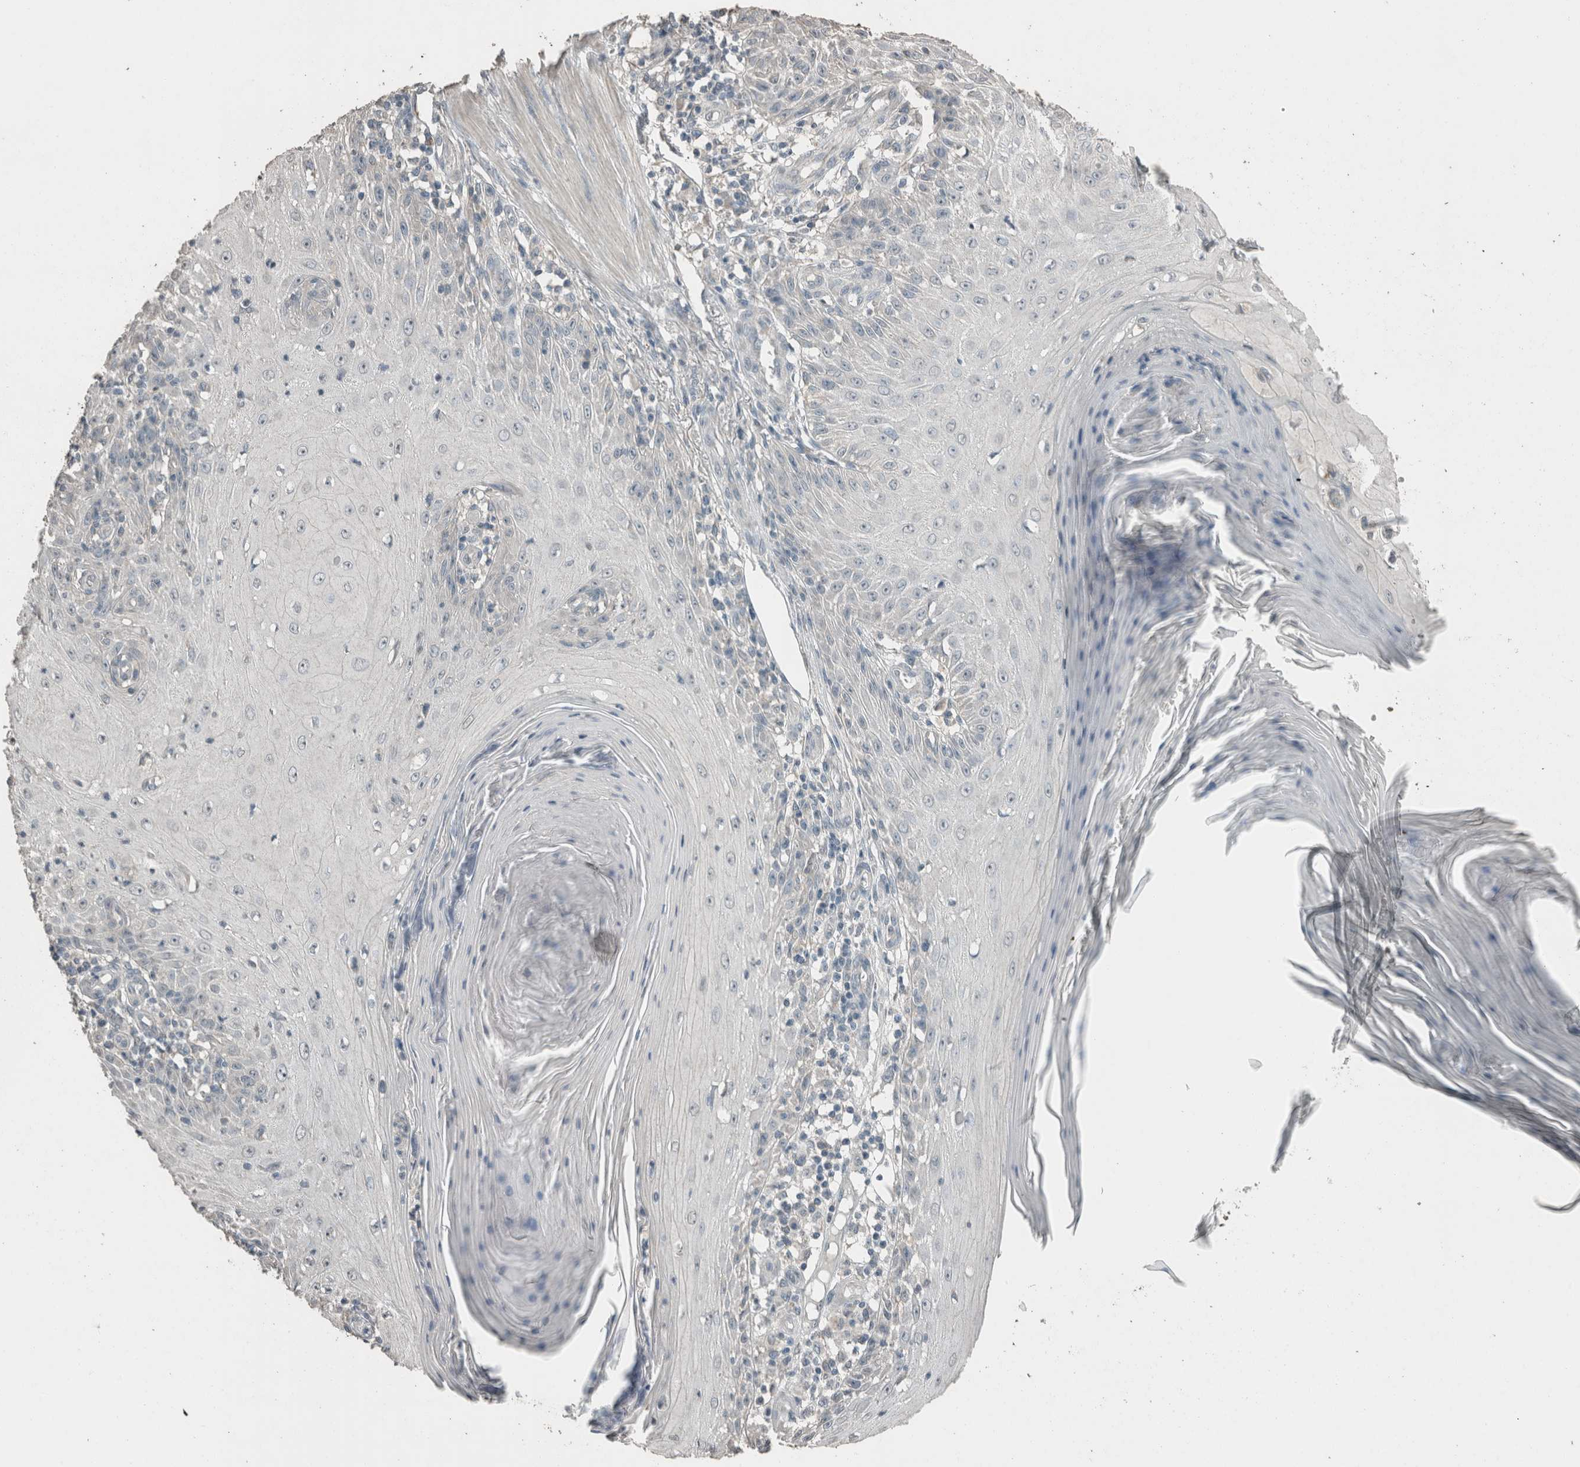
{"staining": {"intensity": "negative", "quantity": "none", "location": "none"}, "tissue": "skin cancer", "cell_type": "Tumor cells", "image_type": "cancer", "snomed": [{"axis": "morphology", "description": "Squamous cell carcinoma, NOS"}, {"axis": "topography", "description": "Skin"}], "caption": "Tumor cells are negative for protein expression in human skin cancer.", "gene": "ACVR2B", "patient": {"sex": "female", "age": 73}}